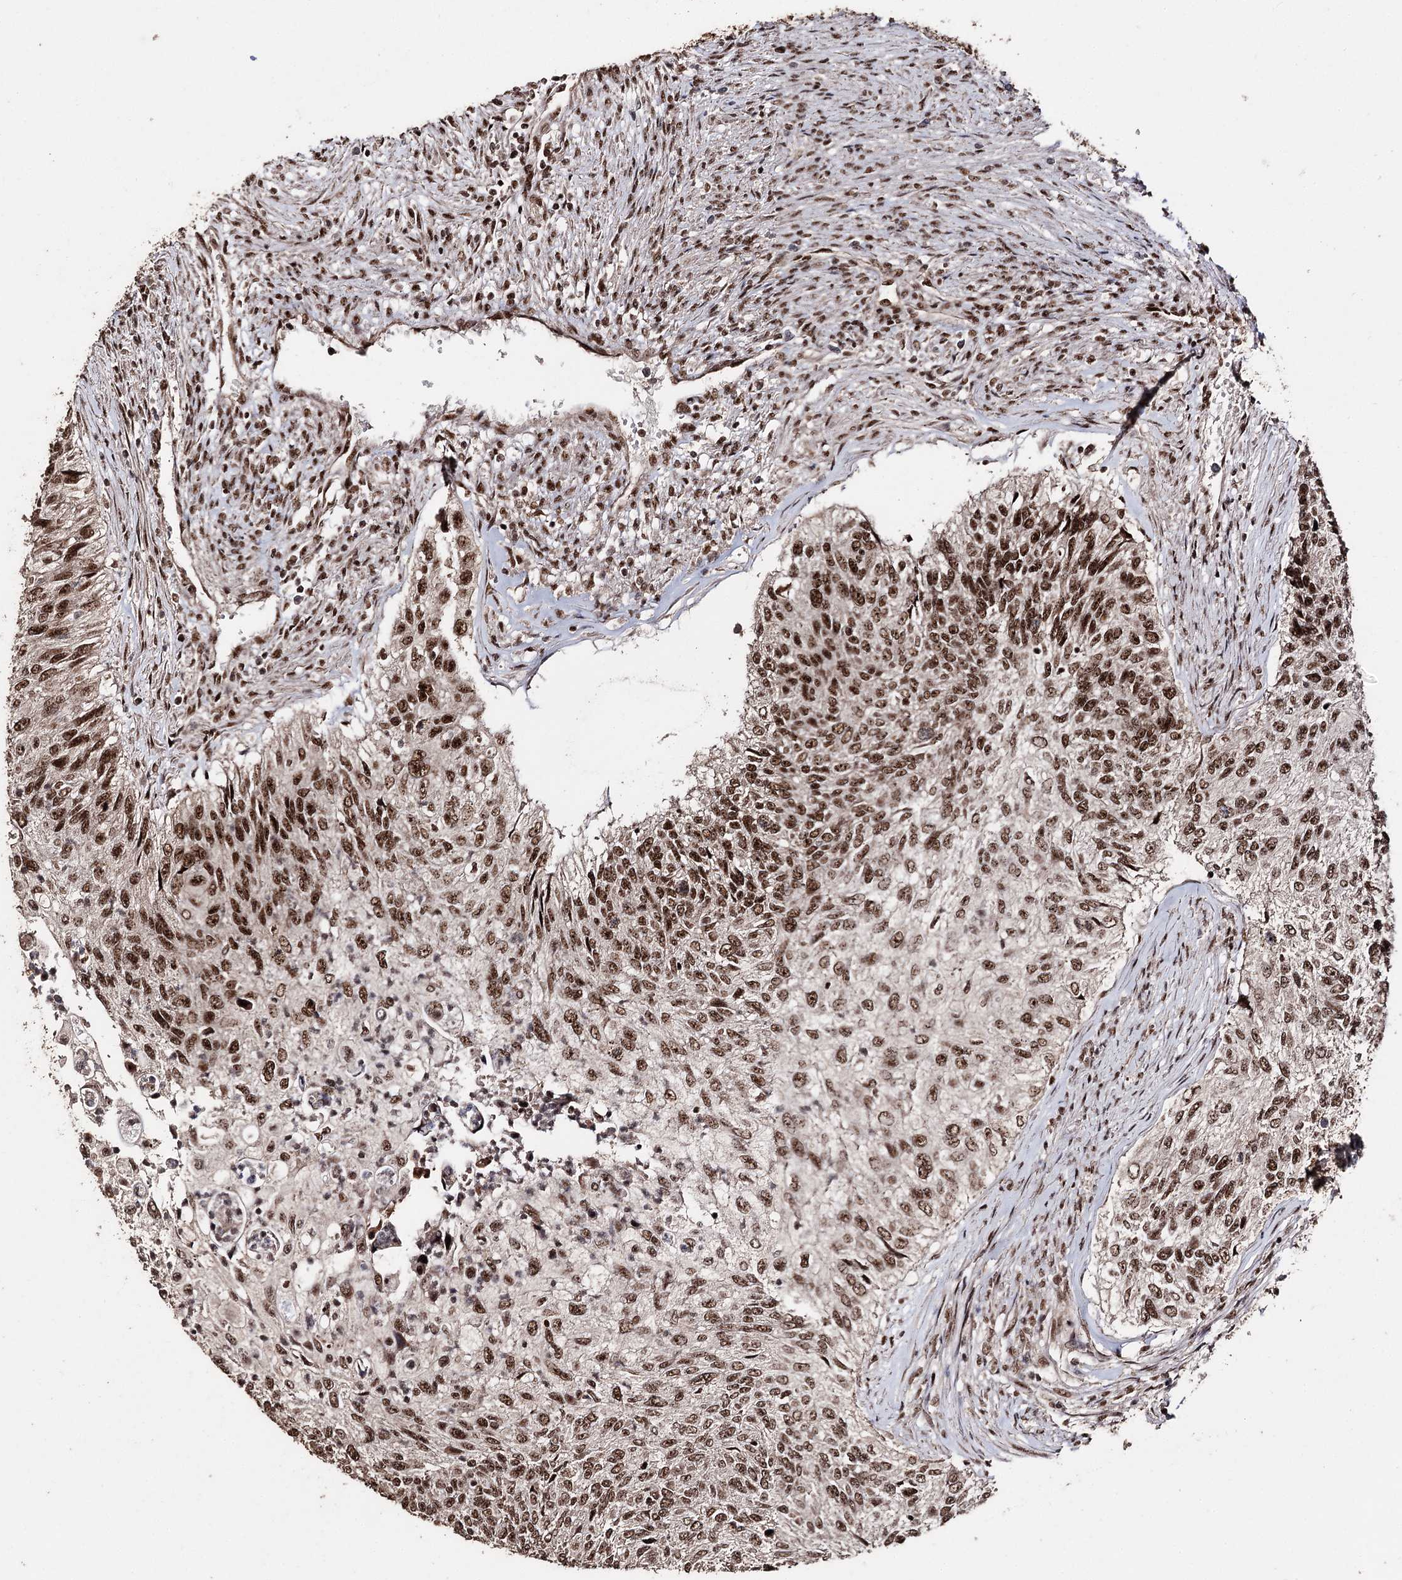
{"staining": {"intensity": "strong", "quantity": ">75%", "location": "nuclear"}, "tissue": "urothelial cancer", "cell_type": "Tumor cells", "image_type": "cancer", "snomed": [{"axis": "morphology", "description": "Urothelial carcinoma, High grade"}, {"axis": "topography", "description": "Urinary bladder"}], "caption": "Immunohistochemistry (IHC) (DAB) staining of human urothelial carcinoma (high-grade) reveals strong nuclear protein staining in approximately >75% of tumor cells.", "gene": "U2SURP", "patient": {"sex": "female", "age": 60}}